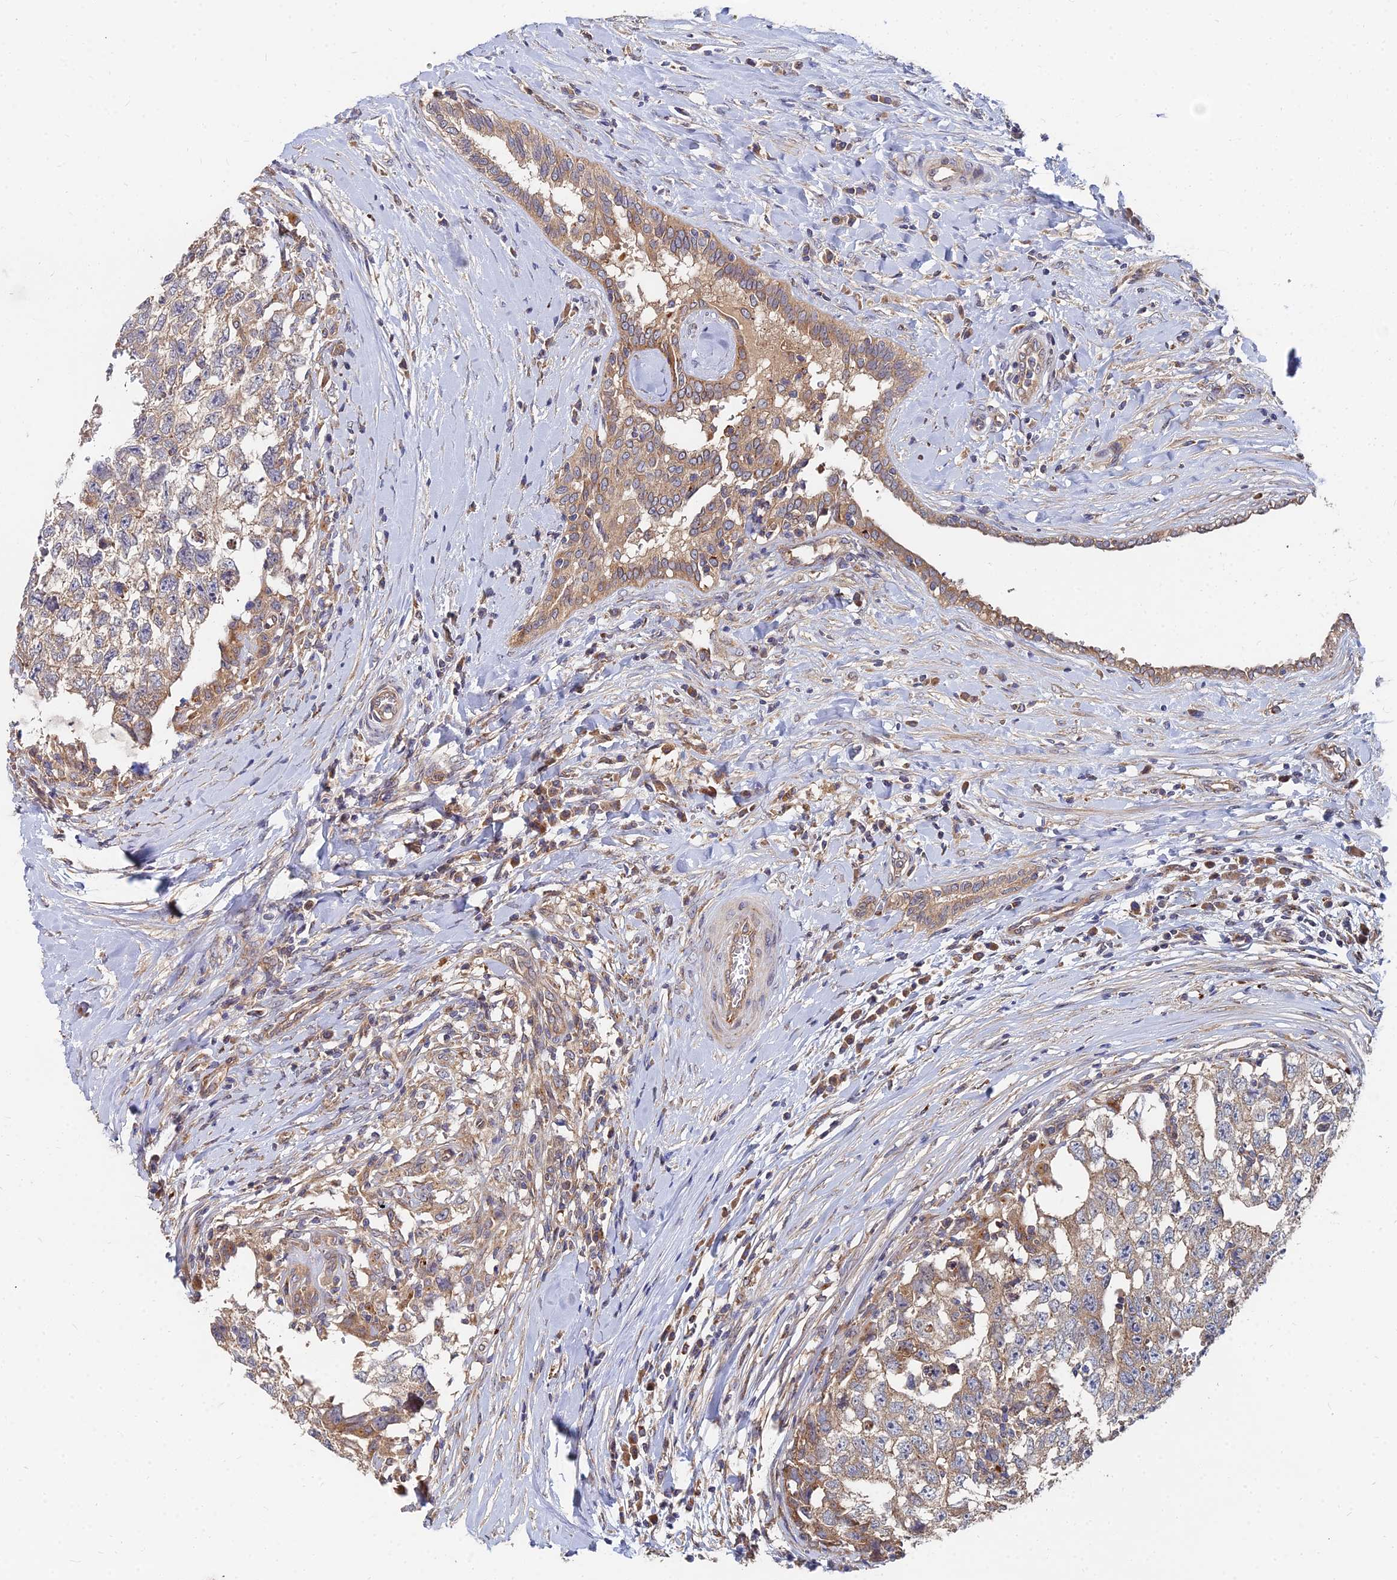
{"staining": {"intensity": "weak", "quantity": "25%-75%", "location": "cytoplasmic/membranous"}, "tissue": "testis cancer", "cell_type": "Tumor cells", "image_type": "cancer", "snomed": [{"axis": "morphology", "description": "Seminoma, NOS"}, {"axis": "morphology", "description": "Carcinoma, Embryonal, NOS"}, {"axis": "topography", "description": "Testis"}], "caption": "Tumor cells show low levels of weak cytoplasmic/membranous positivity in about 25%-75% of cells in human testis seminoma.", "gene": "CCZ1", "patient": {"sex": "male", "age": 29}}